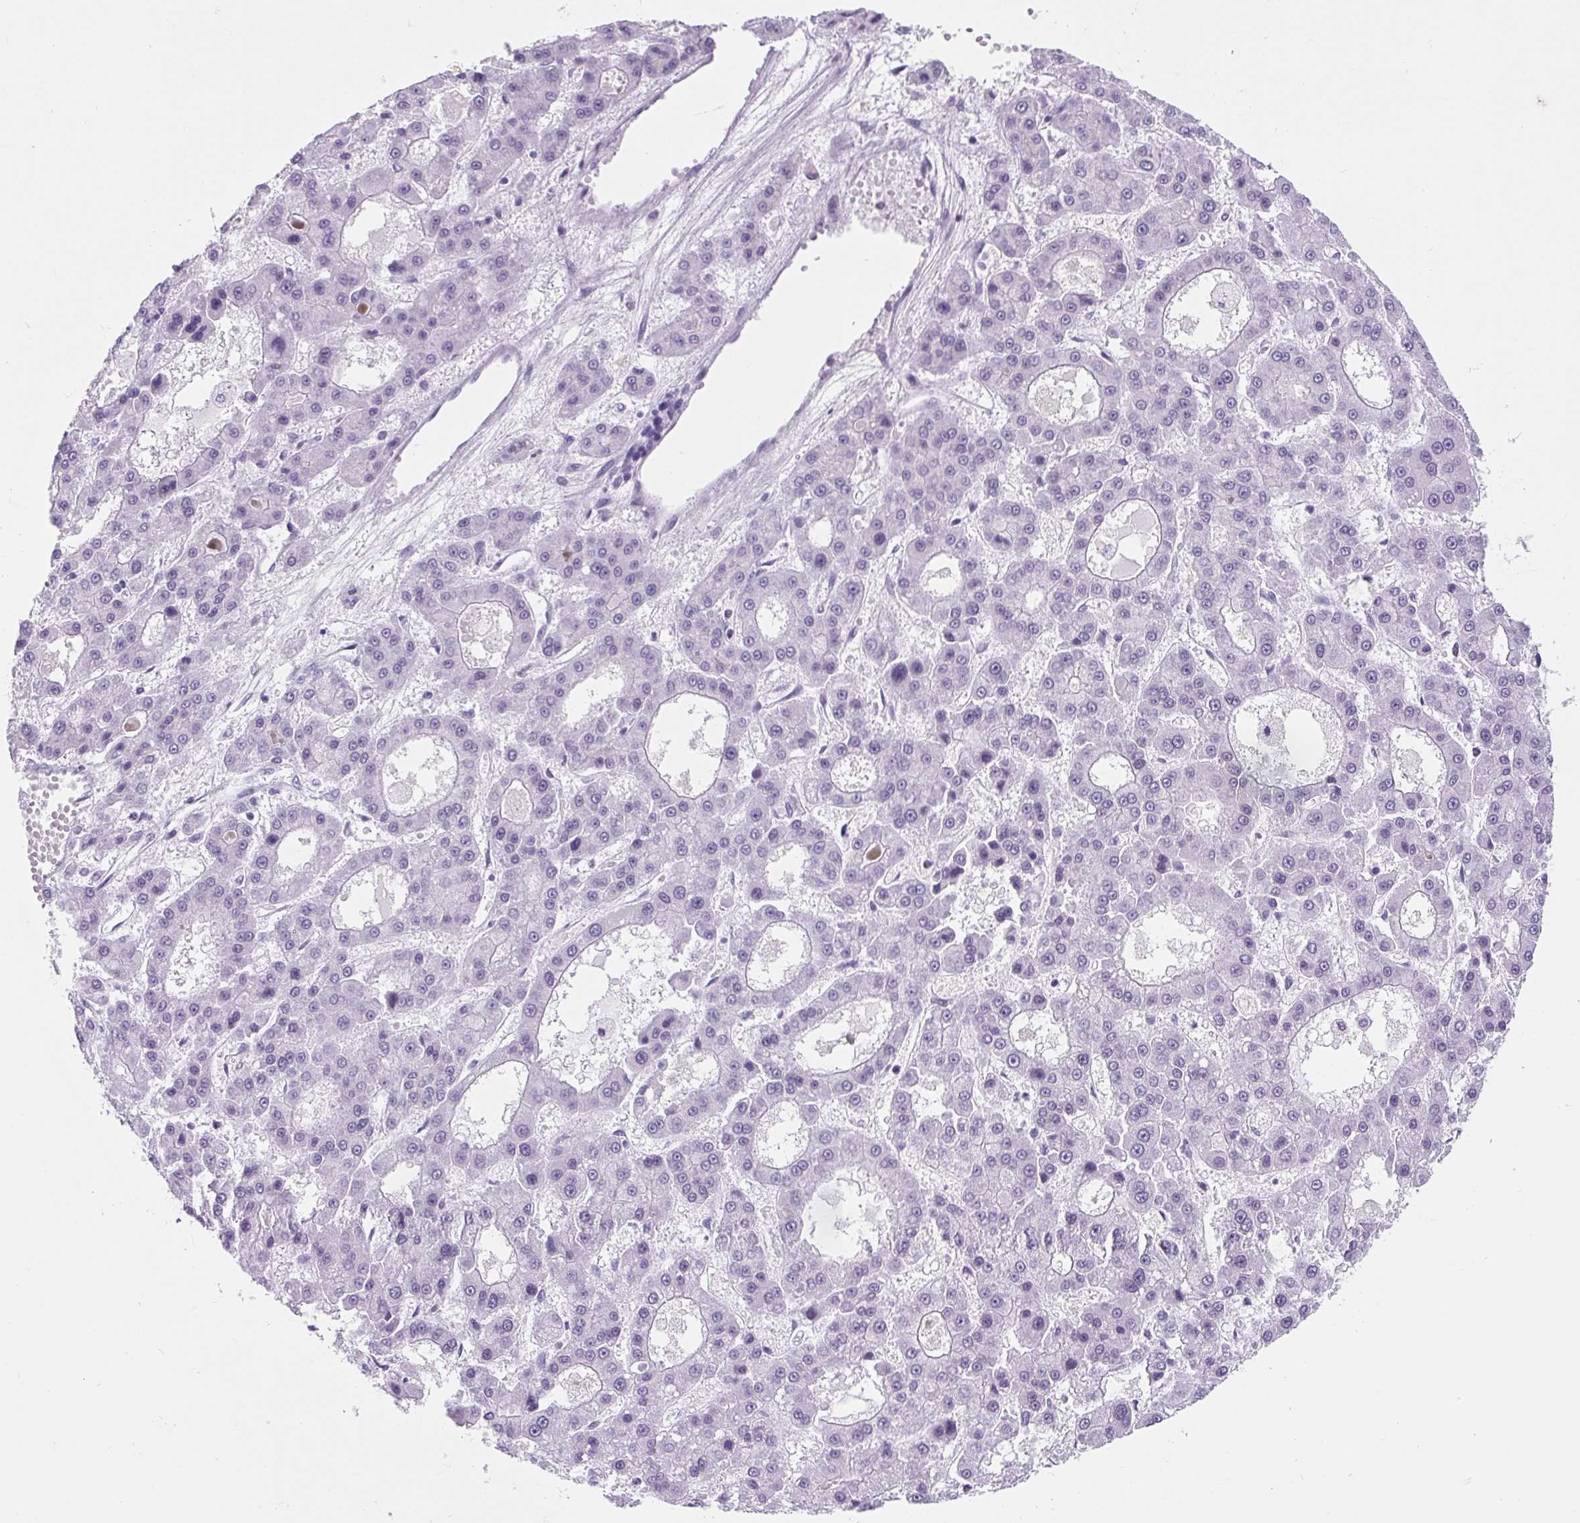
{"staining": {"intensity": "negative", "quantity": "none", "location": "none"}, "tissue": "liver cancer", "cell_type": "Tumor cells", "image_type": "cancer", "snomed": [{"axis": "morphology", "description": "Carcinoma, Hepatocellular, NOS"}, {"axis": "topography", "description": "Liver"}], "caption": "High magnification brightfield microscopy of liver cancer stained with DAB (brown) and counterstained with hematoxylin (blue): tumor cells show no significant positivity.", "gene": "VPREB1", "patient": {"sex": "male", "age": 70}}